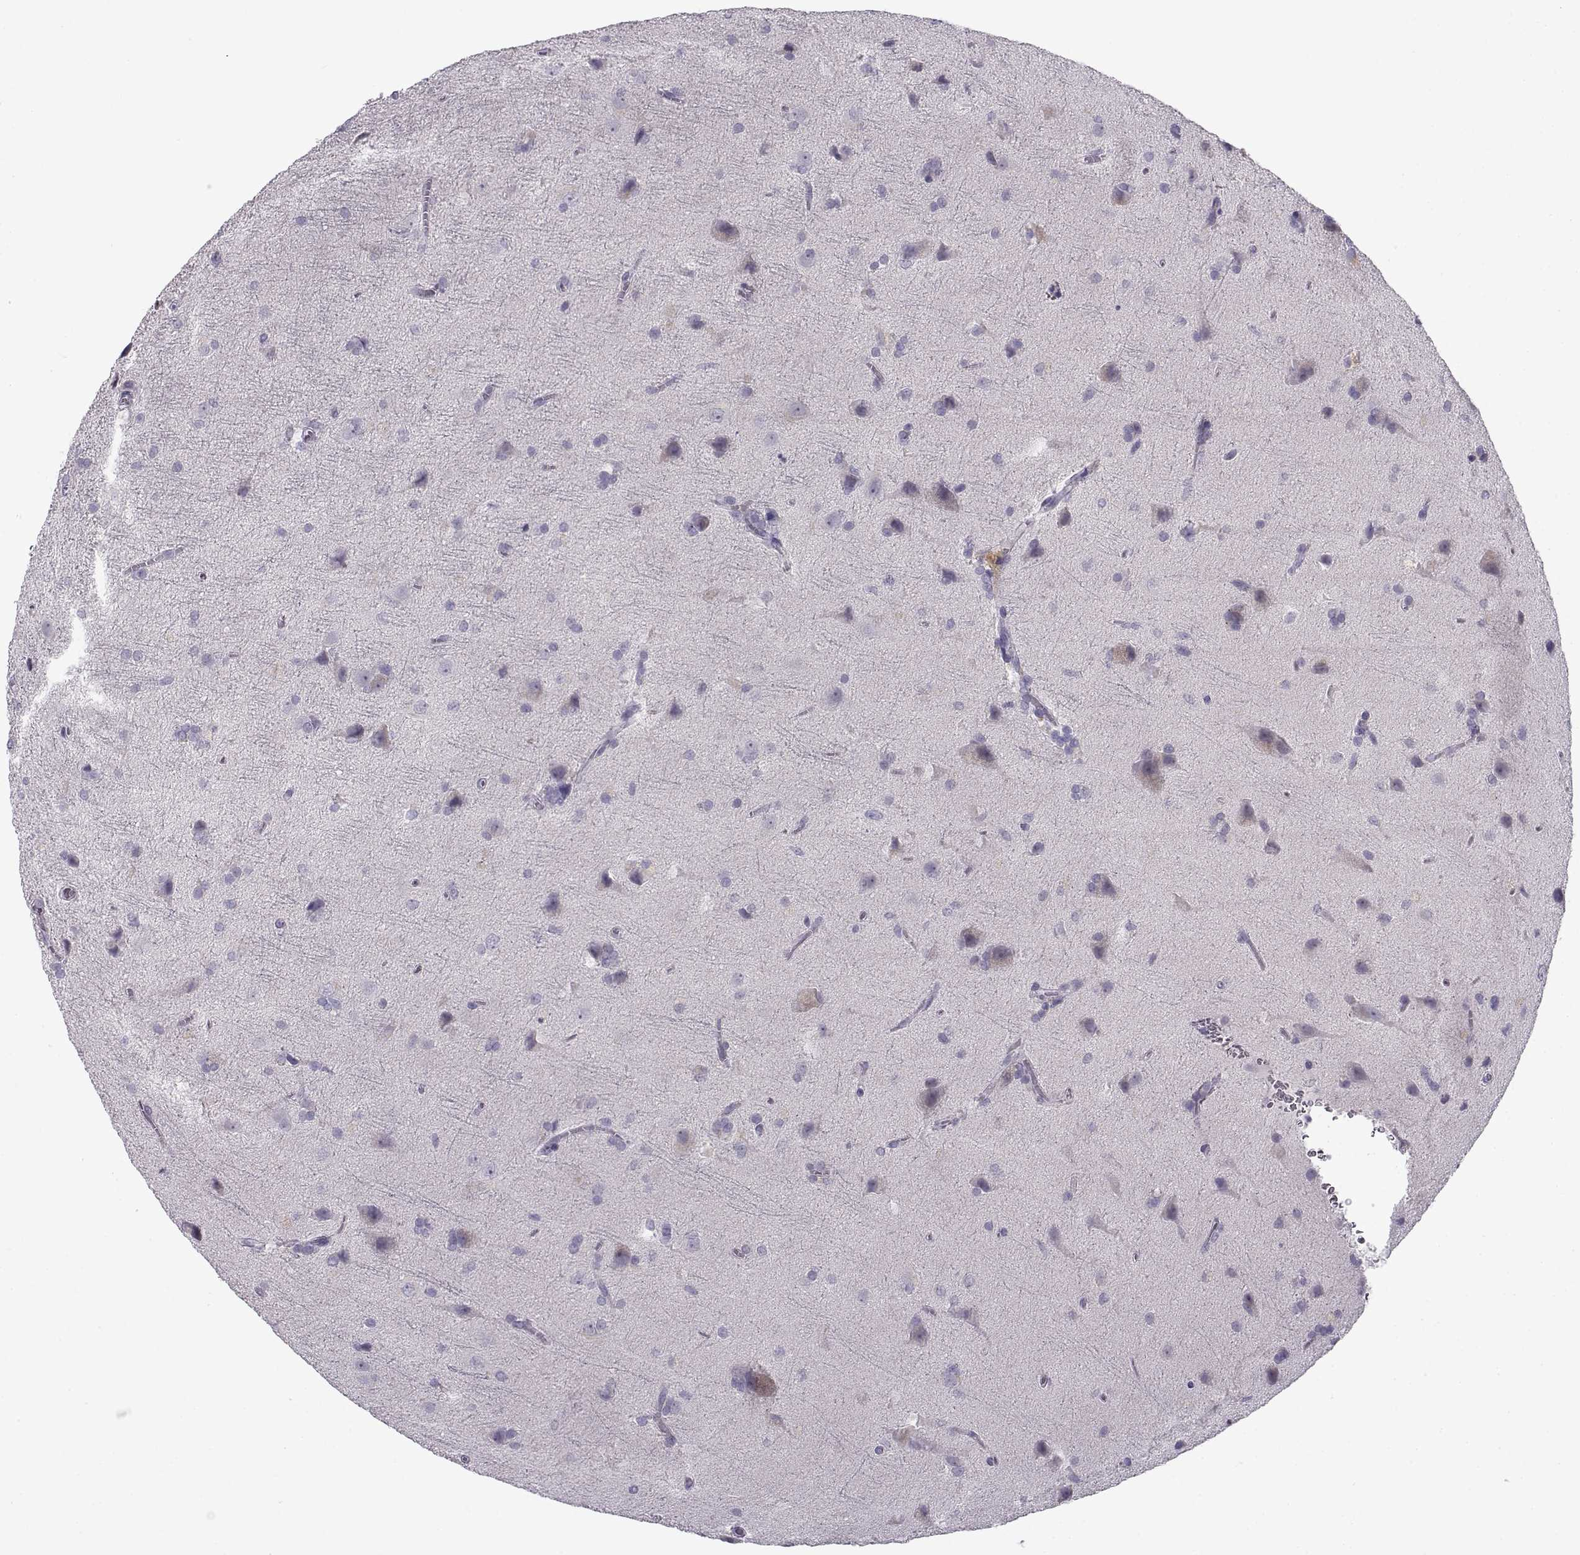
{"staining": {"intensity": "negative", "quantity": "none", "location": "none"}, "tissue": "glioma", "cell_type": "Tumor cells", "image_type": "cancer", "snomed": [{"axis": "morphology", "description": "Glioma, malignant, Low grade"}, {"axis": "topography", "description": "Brain"}], "caption": "Human glioma stained for a protein using immunohistochemistry (IHC) shows no staining in tumor cells.", "gene": "FAM166A", "patient": {"sex": "male", "age": 58}}